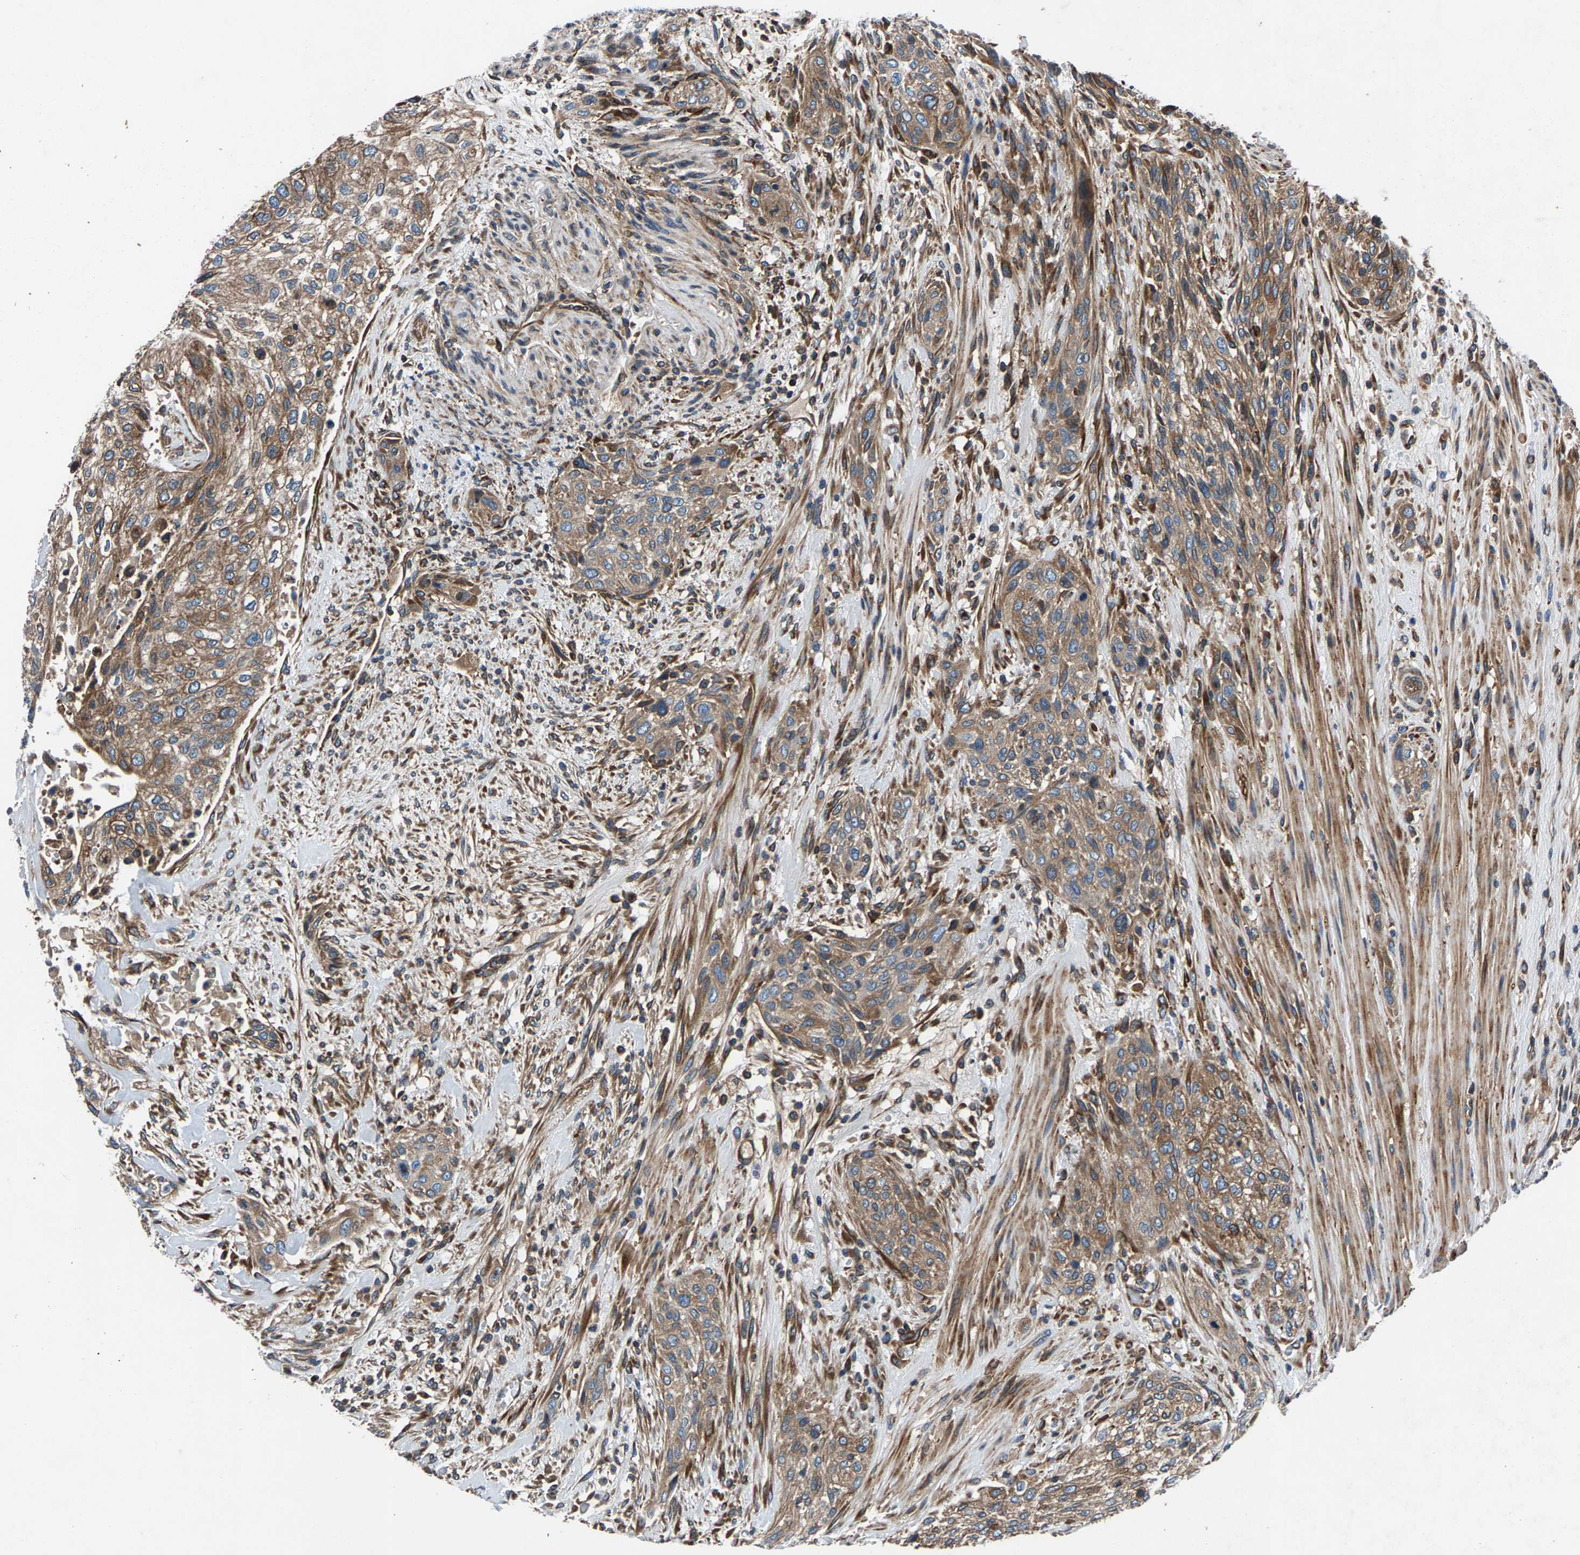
{"staining": {"intensity": "moderate", "quantity": ">75%", "location": "cytoplasmic/membranous"}, "tissue": "urothelial cancer", "cell_type": "Tumor cells", "image_type": "cancer", "snomed": [{"axis": "morphology", "description": "Urothelial carcinoma, Low grade"}, {"axis": "morphology", "description": "Urothelial carcinoma, High grade"}, {"axis": "topography", "description": "Urinary bladder"}], "caption": "Human low-grade urothelial carcinoma stained with a protein marker displays moderate staining in tumor cells.", "gene": "LPCAT1", "patient": {"sex": "male", "age": 35}}